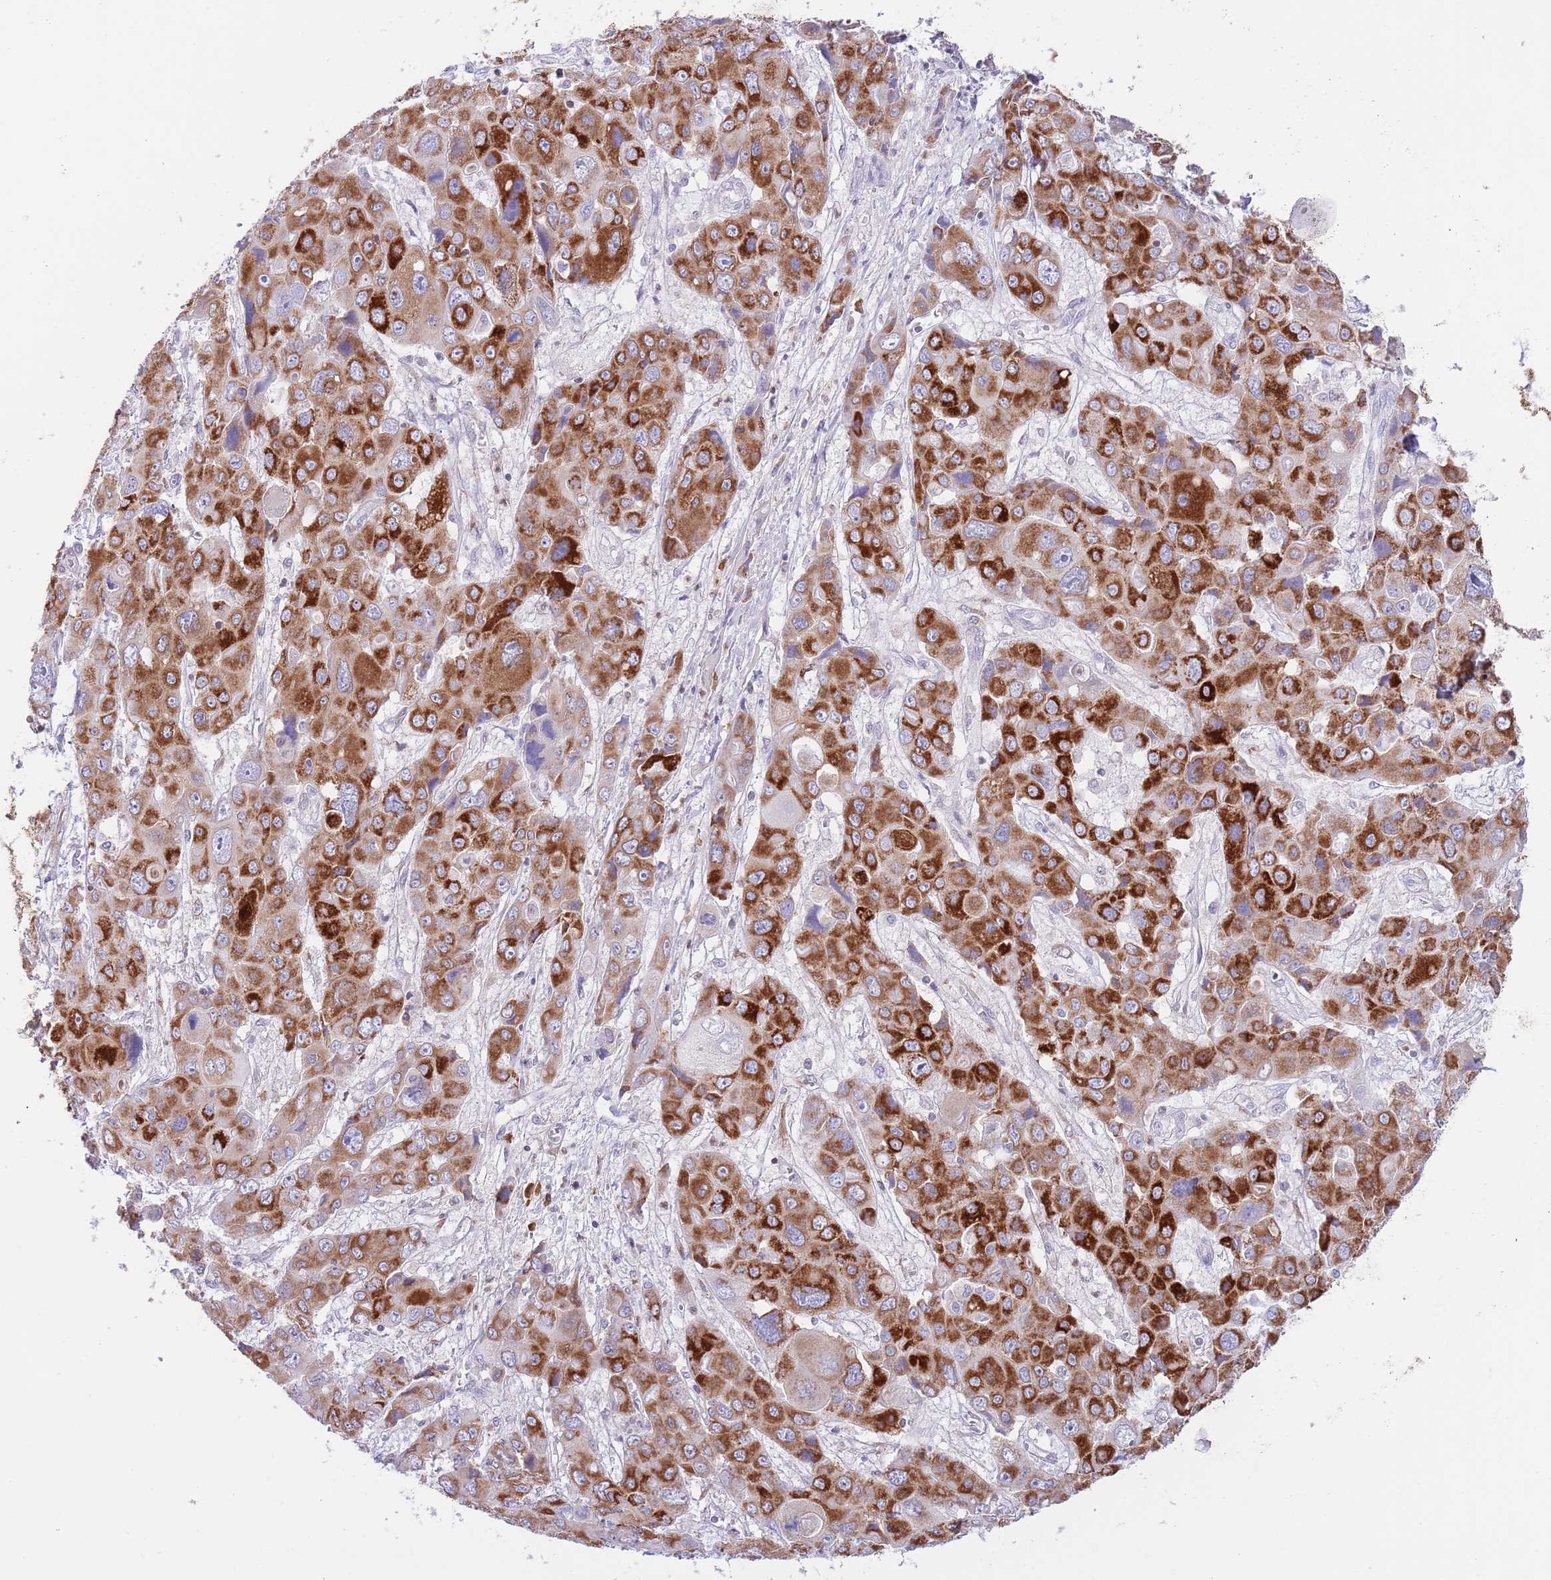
{"staining": {"intensity": "strong", "quantity": "25%-75%", "location": "cytoplasmic/membranous"}, "tissue": "liver cancer", "cell_type": "Tumor cells", "image_type": "cancer", "snomed": [{"axis": "morphology", "description": "Cholangiocarcinoma"}, {"axis": "topography", "description": "Liver"}], "caption": "About 25%-75% of tumor cells in human liver cancer exhibit strong cytoplasmic/membranous protein positivity as visualized by brown immunohistochemical staining.", "gene": "EBPL", "patient": {"sex": "male", "age": 67}}